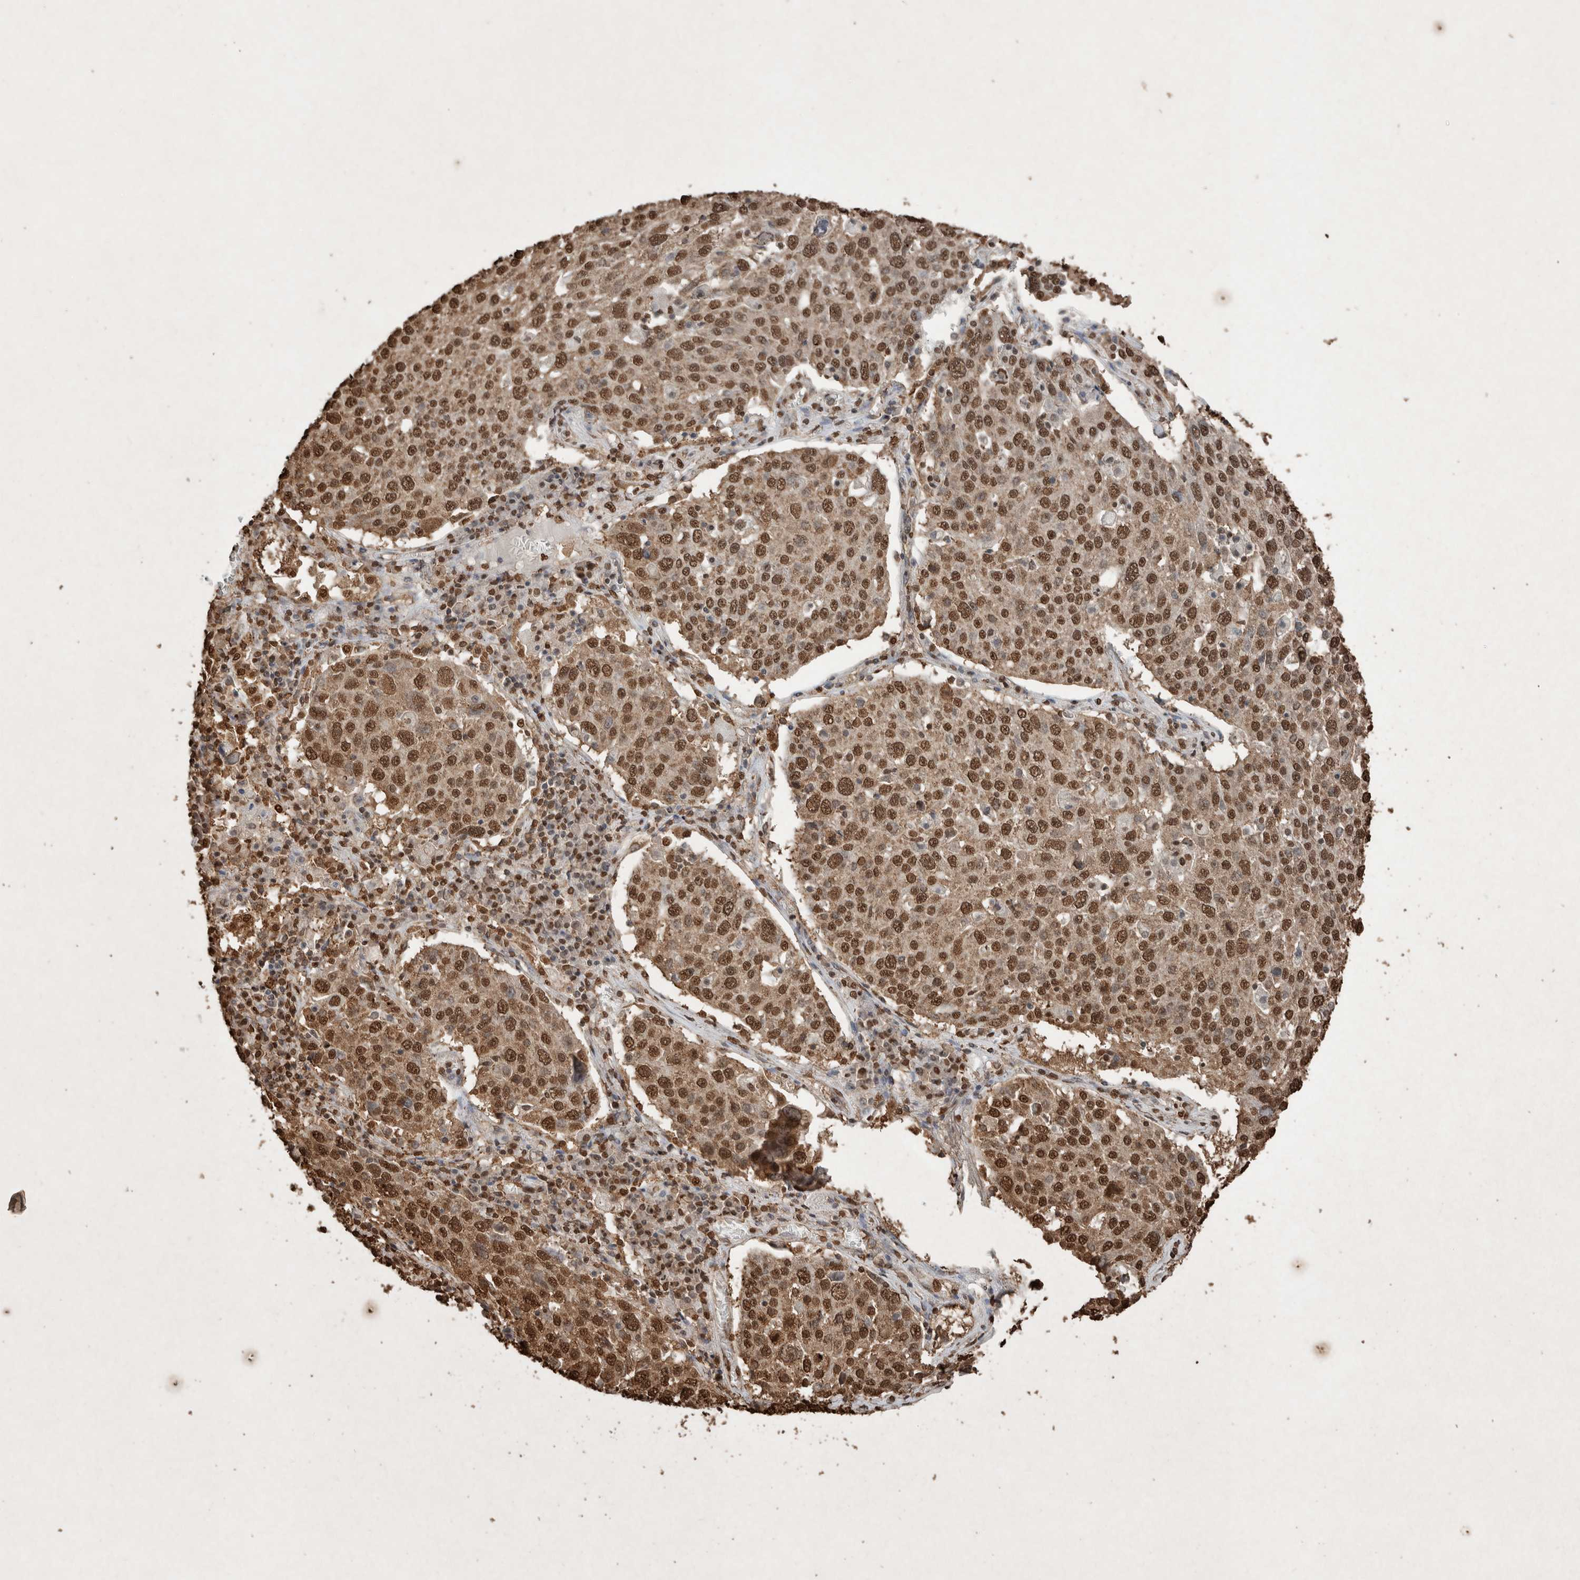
{"staining": {"intensity": "moderate", "quantity": ">75%", "location": "nuclear"}, "tissue": "lung cancer", "cell_type": "Tumor cells", "image_type": "cancer", "snomed": [{"axis": "morphology", "description": "Squamous cell carcinoma, NOS"}, {"axis": "topography", "description": "Lung"}], "caption": "There is medium levels of moderate nuclear positivity in tumor cells of lung squamous cell carcinoma, as demonstrated by immunohistochemical staining (brown color).", "gene": "FSTL3", "patient": {"sex": "male", "age": 65}}